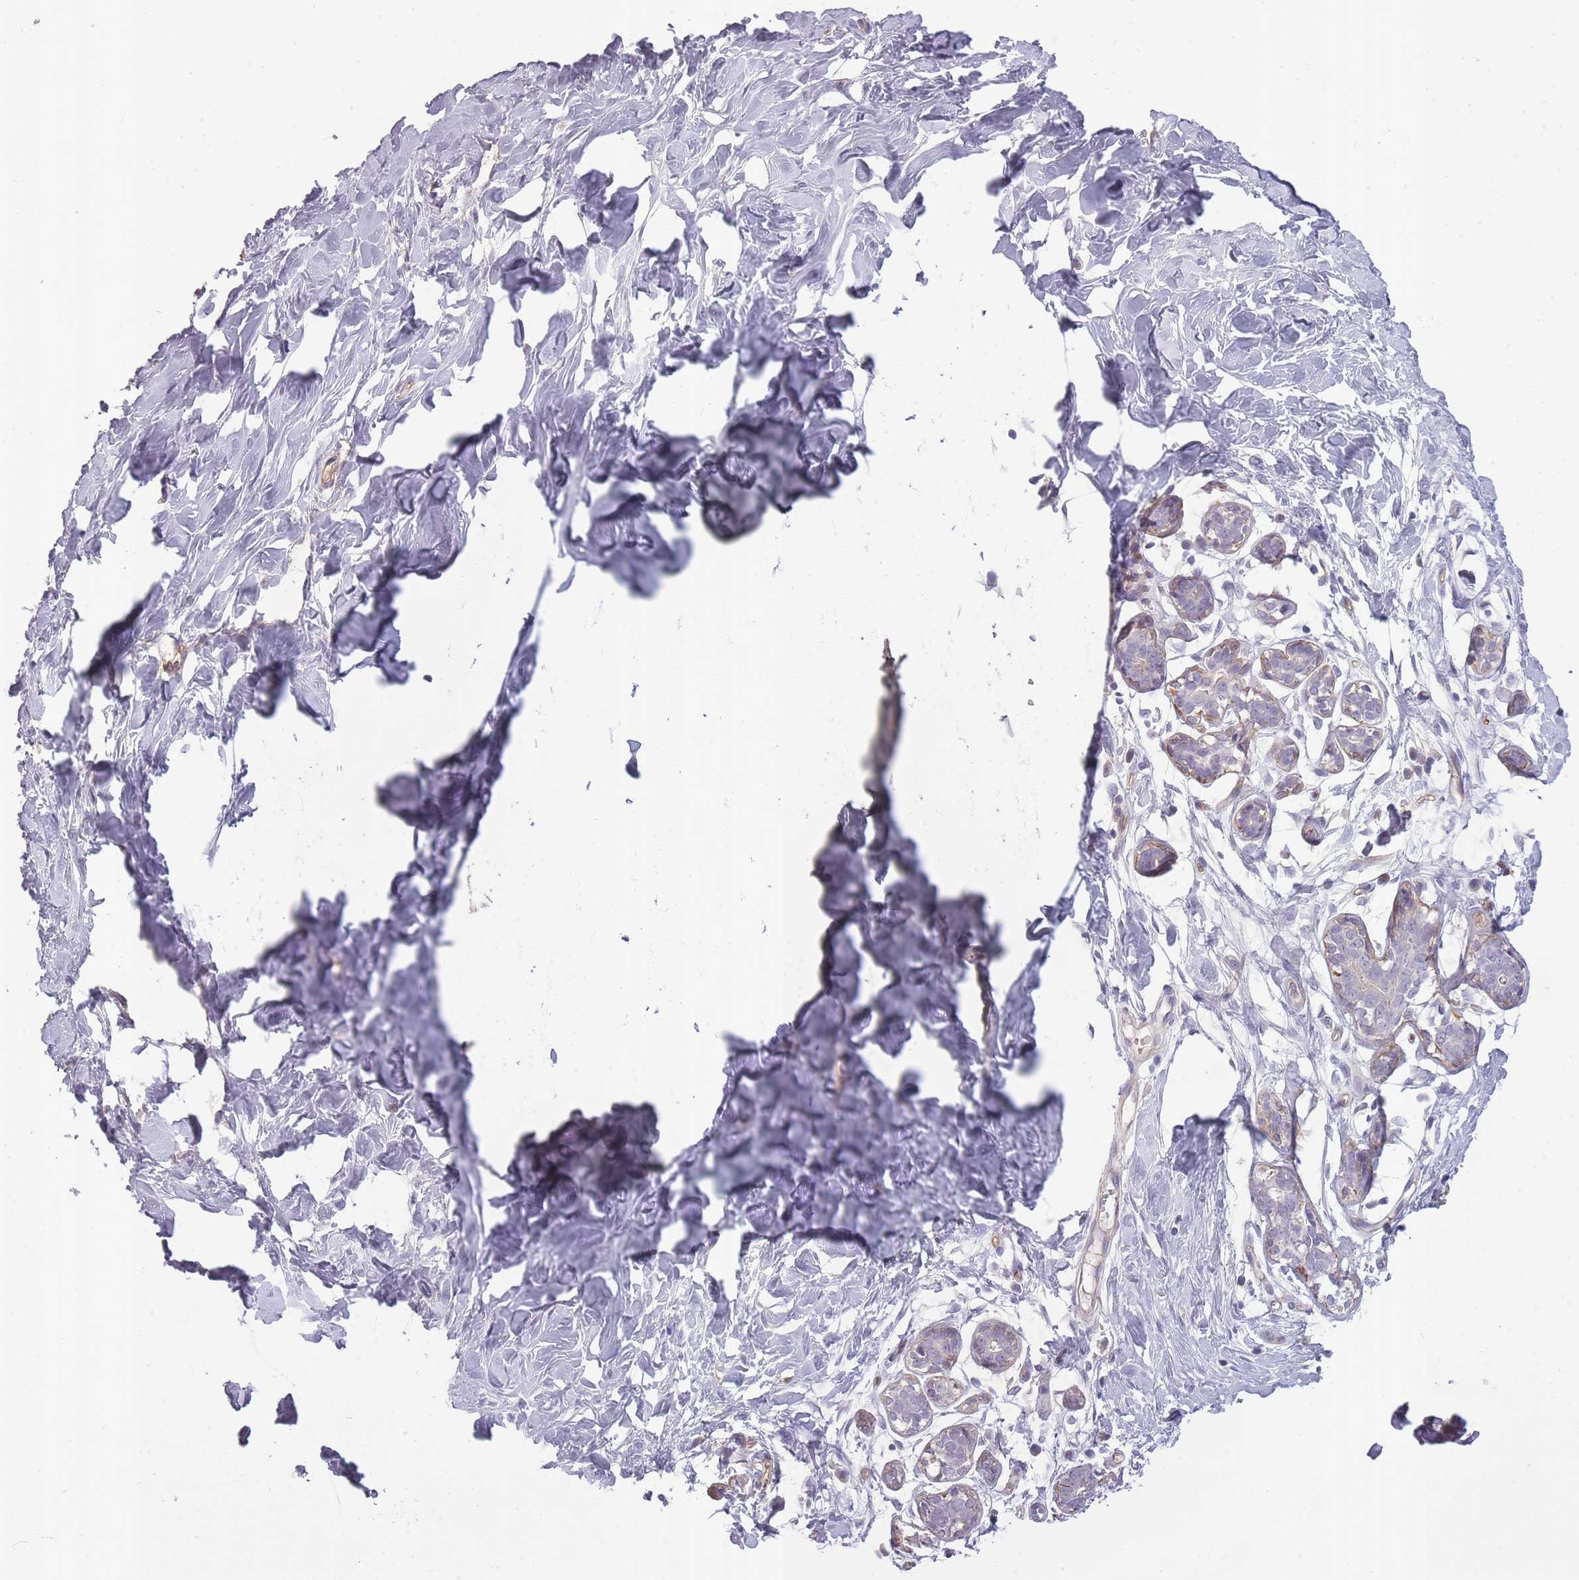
{"staining": {"intensity": "negative", "quantity": "none", "location": "none"}, "tissue": "breast", "cell_type": "Adipocytes", "image_type": "normal", "snomed": [{"axis": "morphology", "description": "Normal tissue, NOS"}, {"axis": "topography", "description": "Breast"}], "caption": "DAB immunohistochemical staining of benign breast reveals no significant expression in adipocytes. (DAB IHC with hematoxylin counter stain).", "gene": "SLC8A2", "patient": {"sex": "female", "age": 27}}